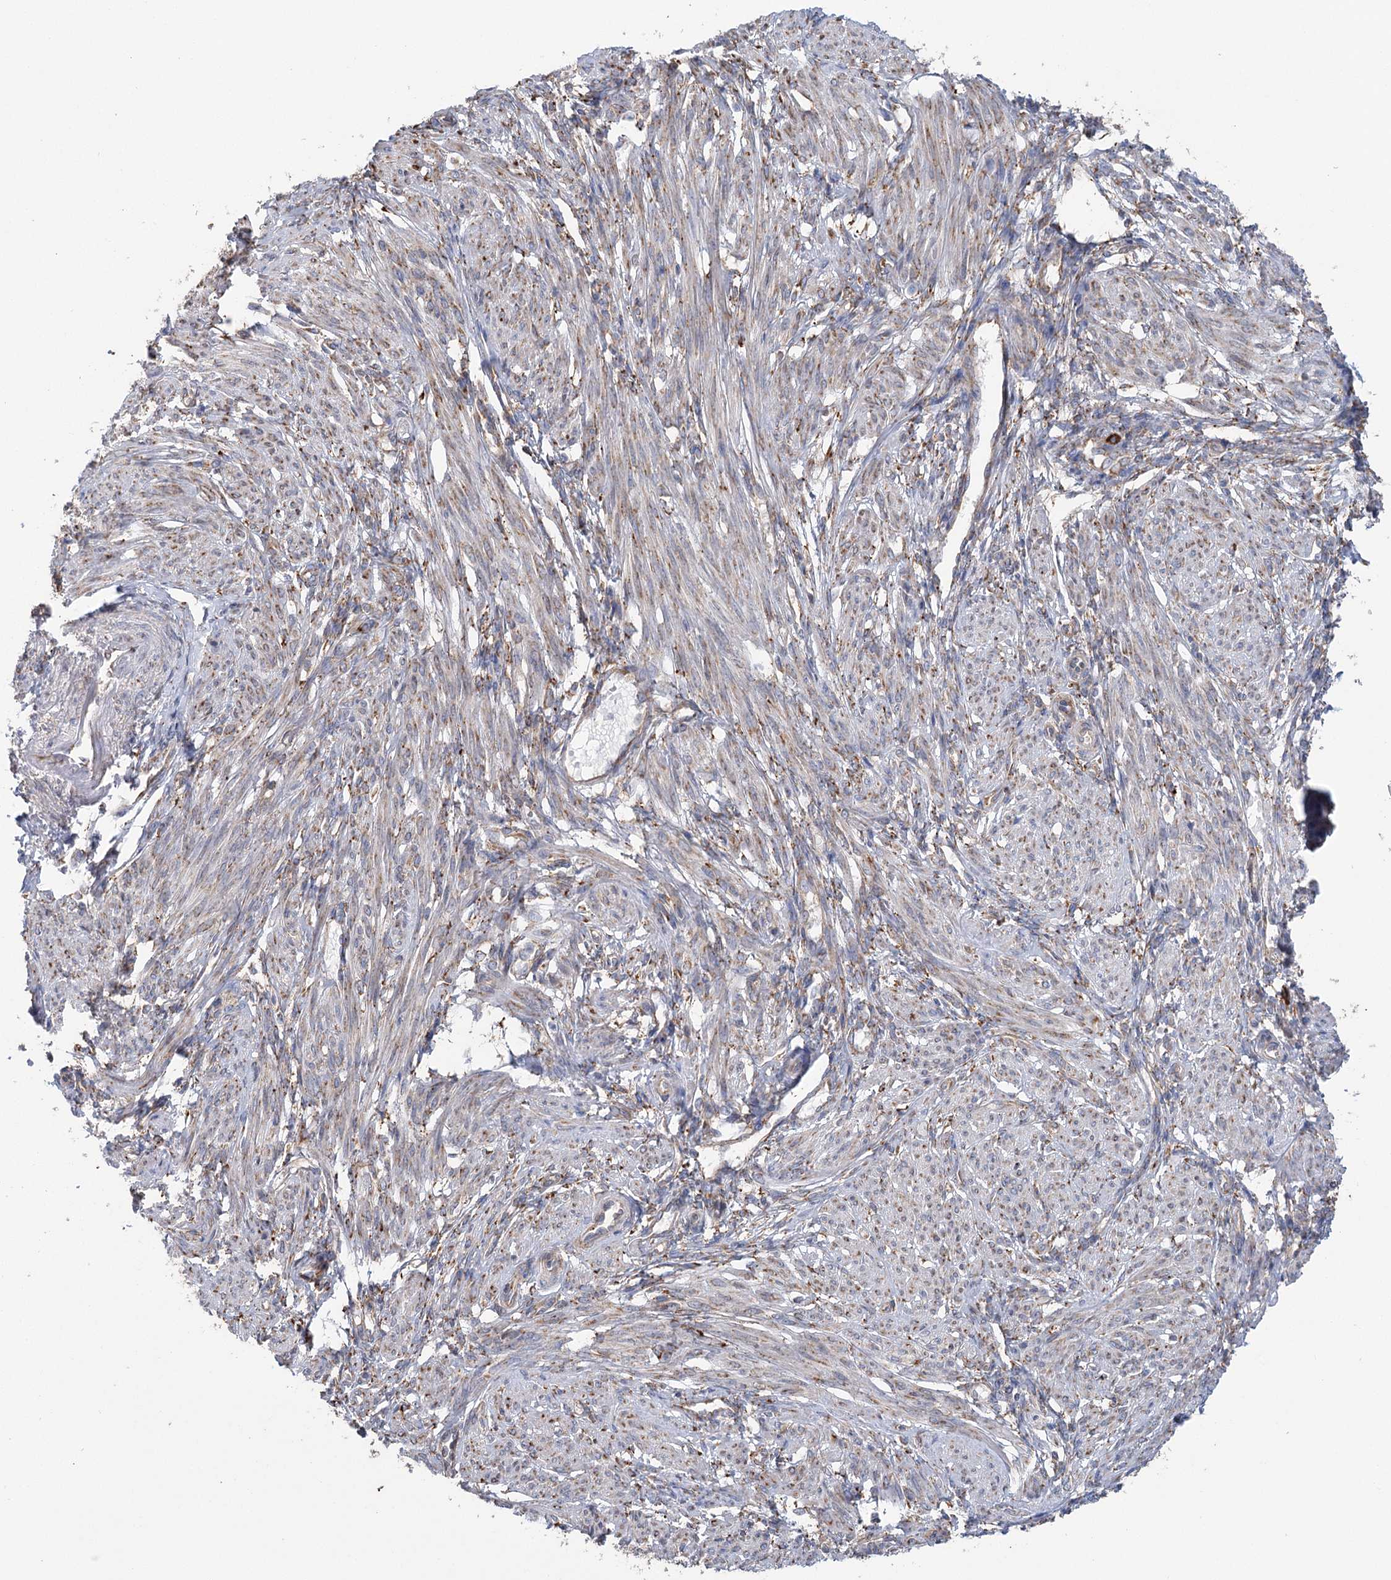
{"staining": {"intensity": "negative", "quantity": "none", "location": "none"}, "tissue": "smooth muscle", "cell_type": "Smooth muscle cells", "image_type": "normal", "snomed": [{"axis": "morphology", "description": "Normal tissue, NOS"}, {"axis": "topography", "description": "Smooth muscle"}], "caption": "This photomicrograph is of benign smooth muscle stained with IHC to label a protein in brown with the nuclei are counter-stained blue. There is no staining in smooth muscle cells.", "gene": "METTL24", "patient": {"sex": "female", "age": 39}}